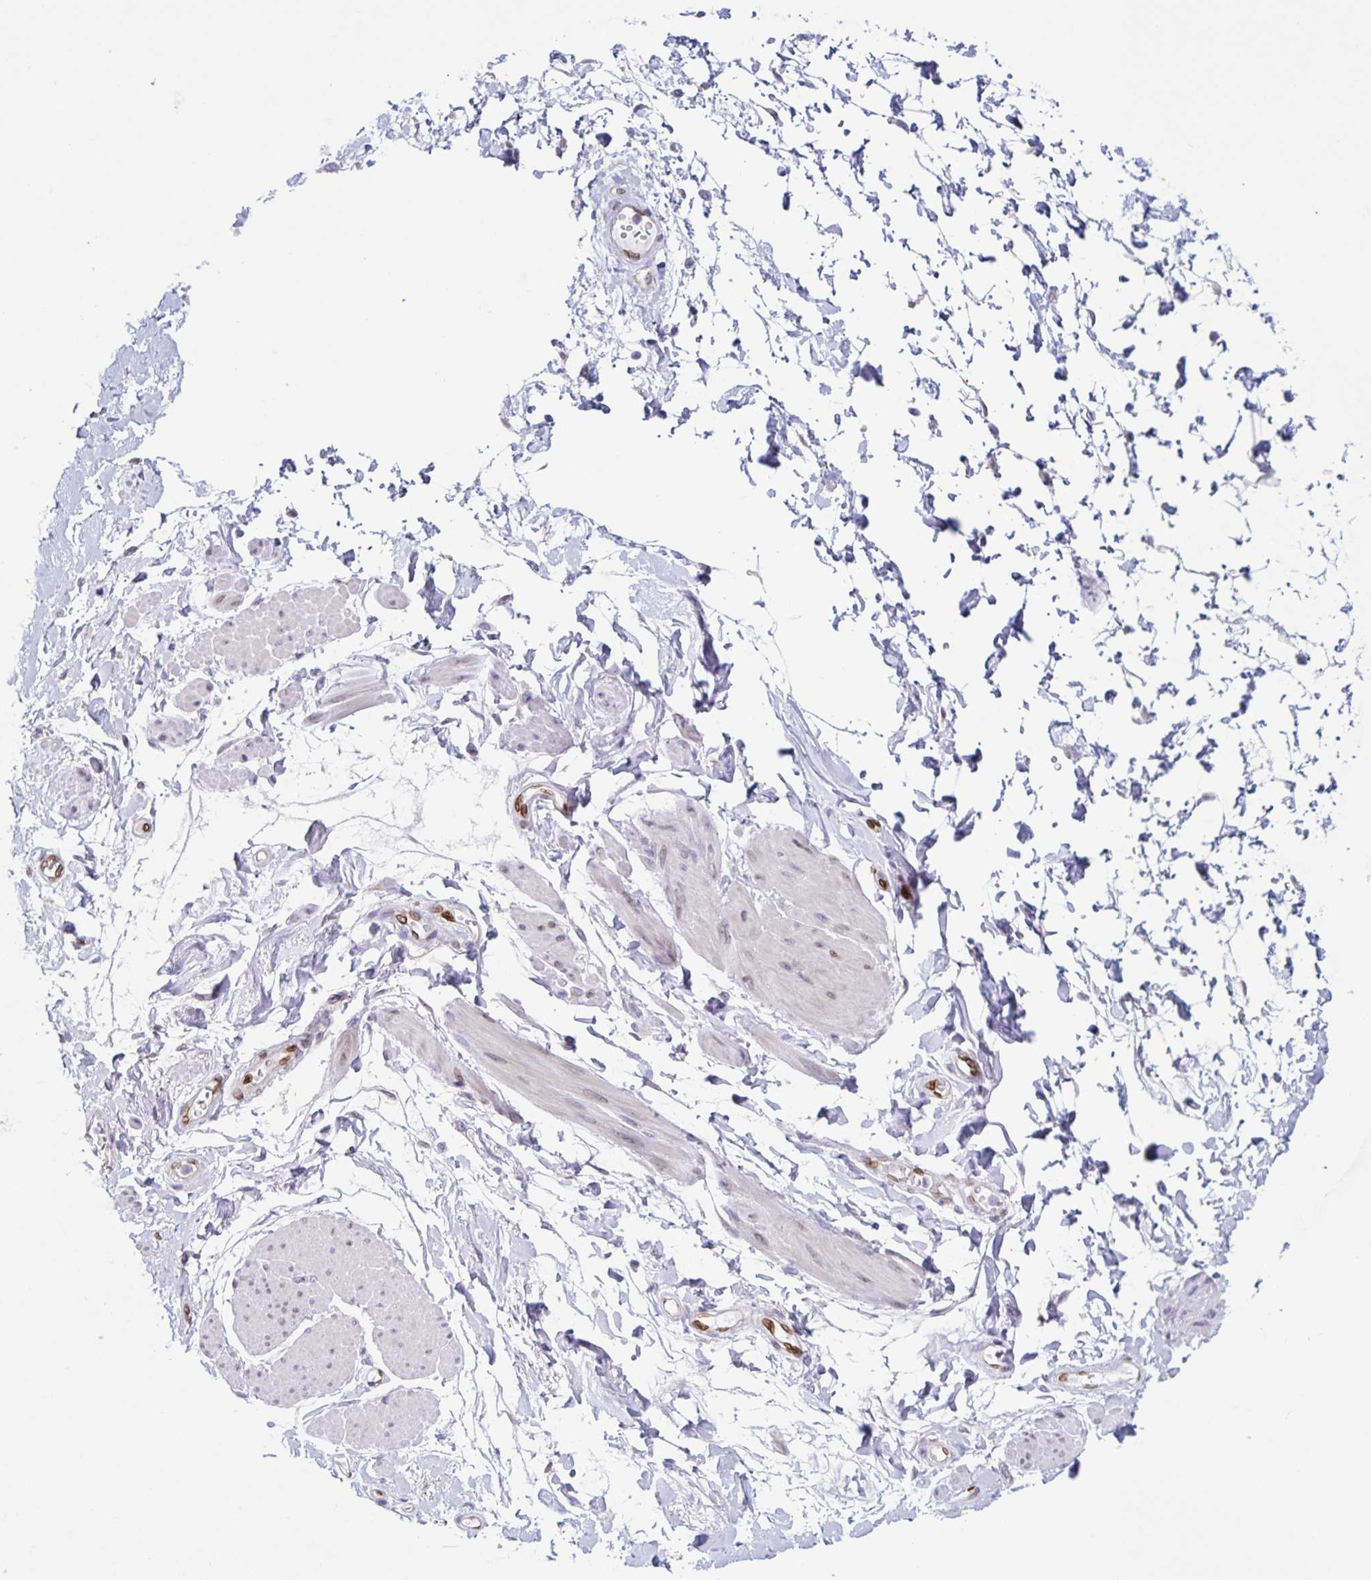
{"staining": {"intensity": "negative", "quantity": "none", "location": "none"}, "tissue": "adipose tissue", "cell_type": "Adipocytes", "image_type": "normal", "snomed": [{"axis": "morphology", "description": "Normal tissue, NOS"}, {"axis": "topography", "description": "Urinary bladder"}, {"axis": "topography", "description": "Peripheral nerve tissue"}], "caption": "Image shows no protein expression in adipocytes of unremarkable adipose tissue. The staining was performed using DAB (3,3'-diaminobenzidine) to visualize the protein expression in brown, while the nuclei were stained in blue with hematoxylin (Magnification: 20x).", "gene": "SYNE2", "patient": {"sex": "female", "age": 60}}